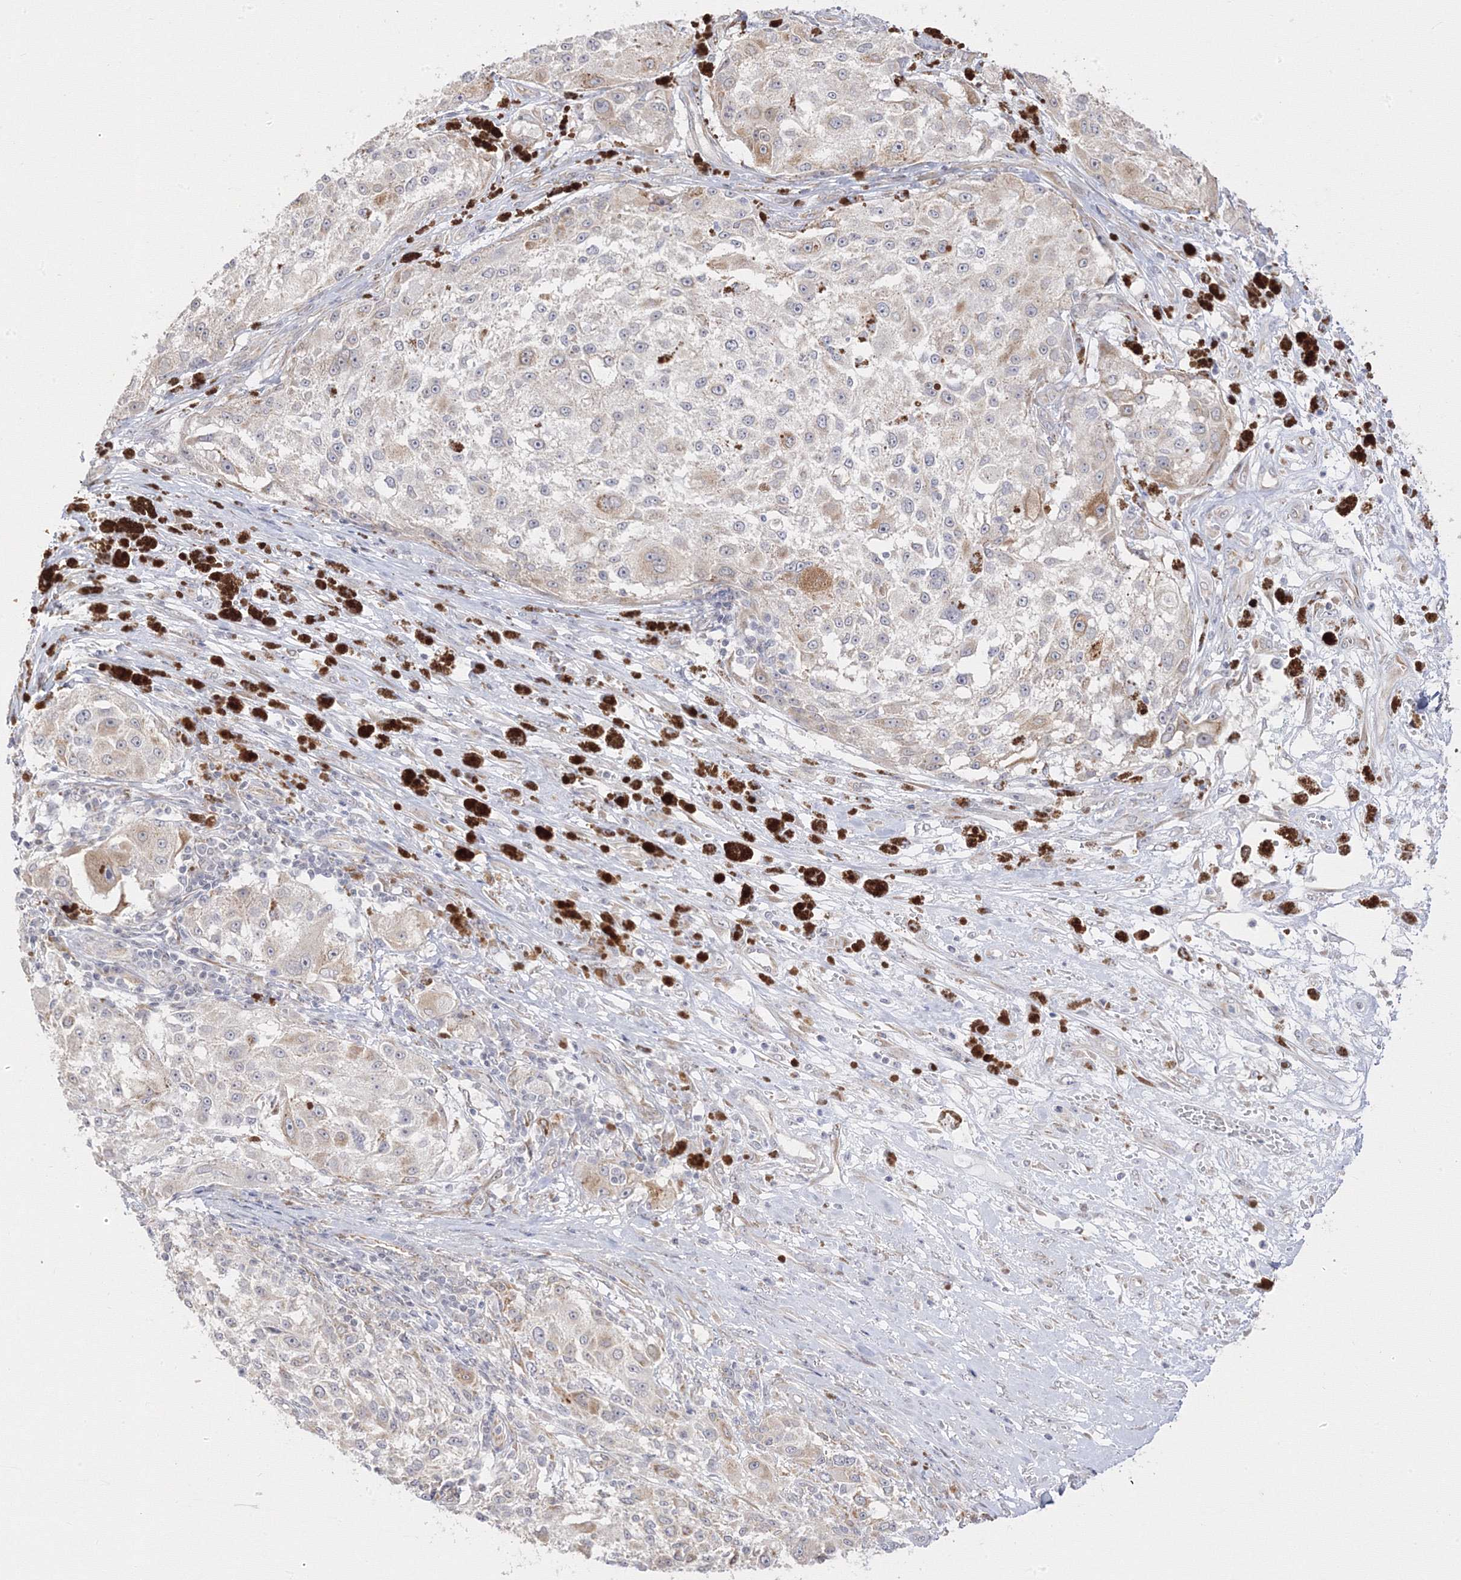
{"staining": {"intensity": "weak", "quantity": "<25%", "location": "cytoplasmic/membranous"}, "tissue": "melanoma", "cell_type": "Tumor cells", "image_type": "cancer", "snomed": [{"axis": "morphology", "description": "Necrosis, NOS"}, {"axis": "morphology", "description": "Malignant melanoma, NOS"}, {"axis": "topography", "description": "Skin"}], "caption": "IHC of human melanoma shows no expression in tumor cells.", "gene": "C2CD2", "patient": {"sex": "female", "age": 87}}